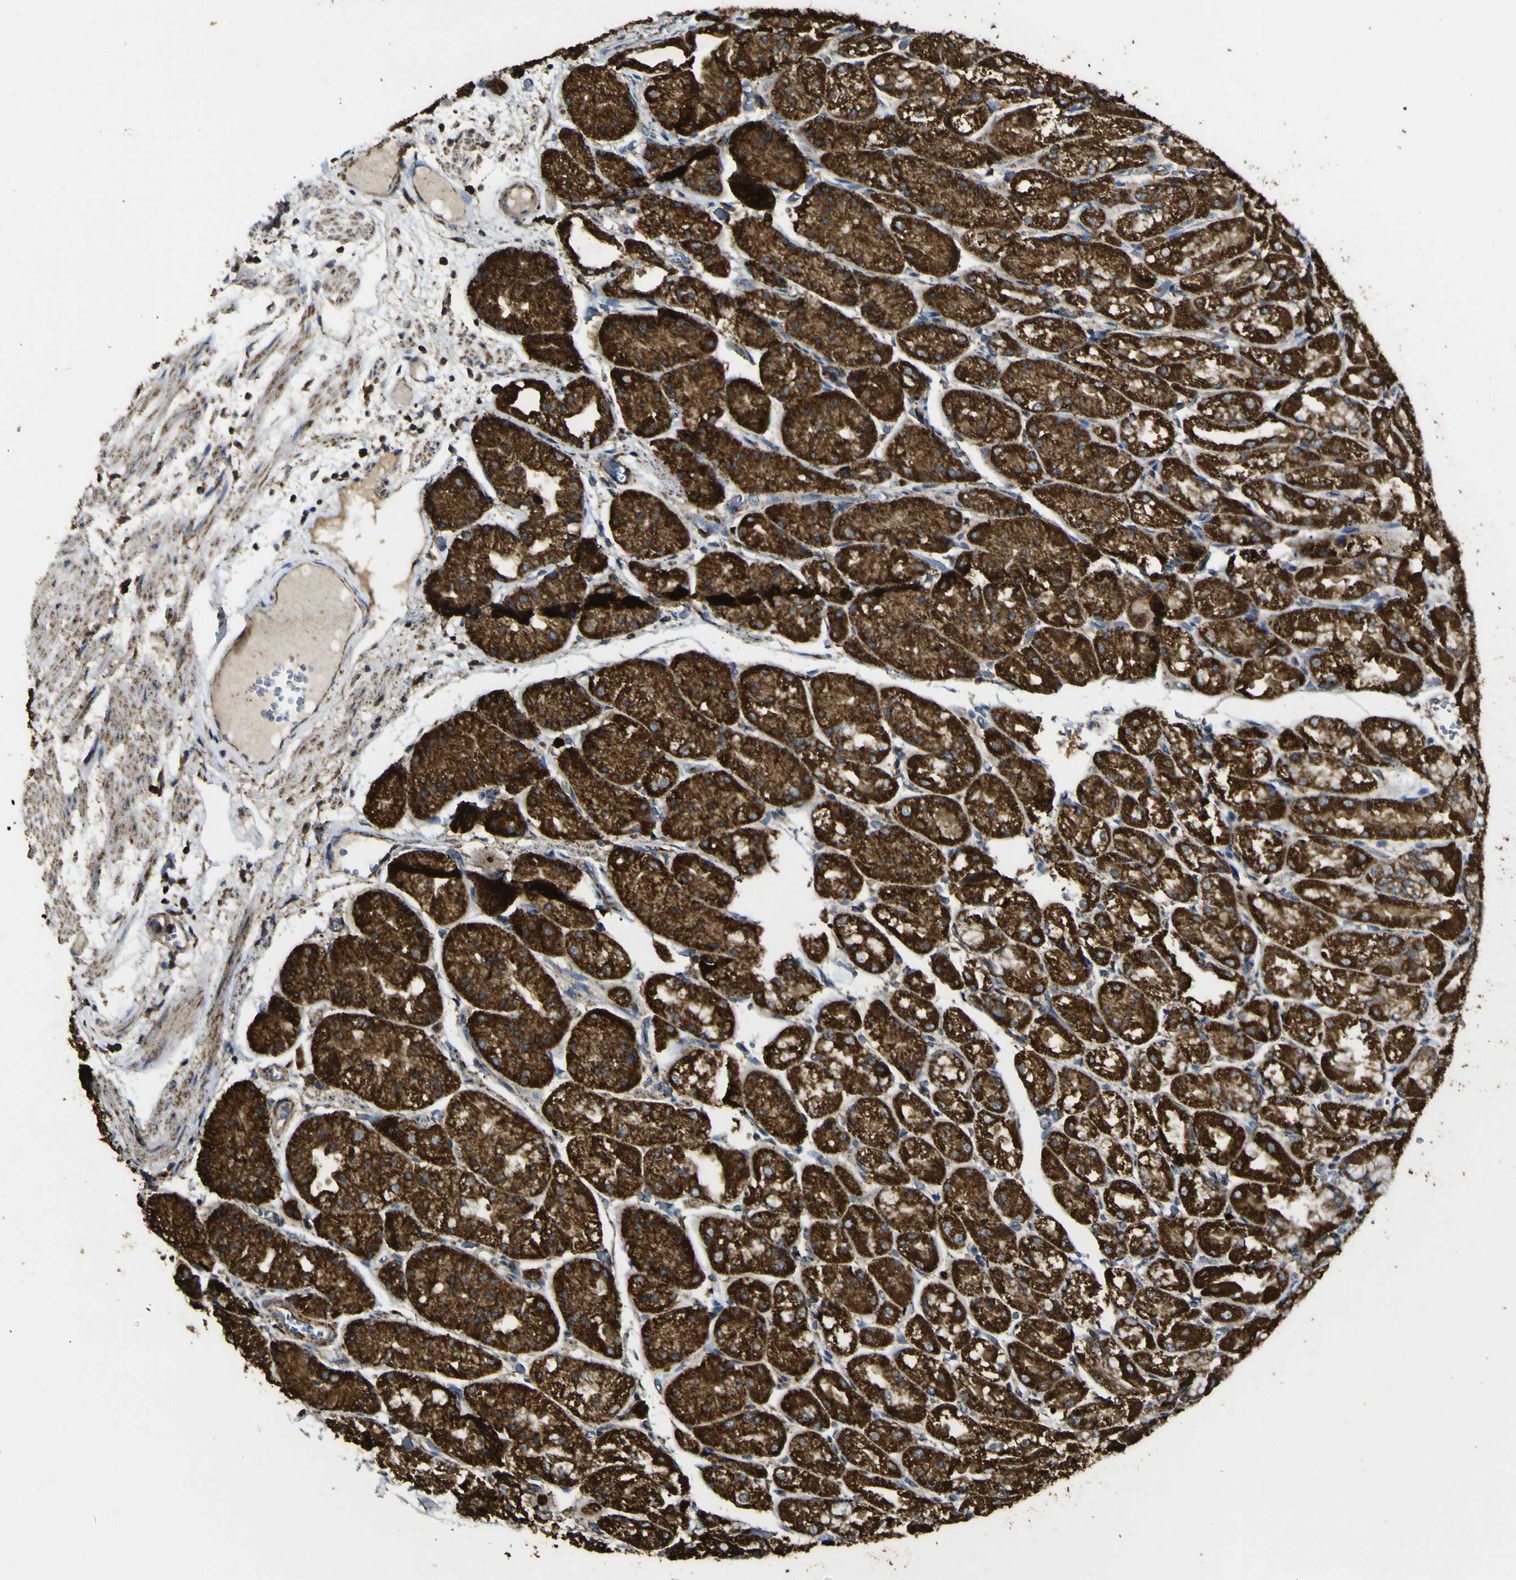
{"staining": {"intensity": "strong", "quantity": ">75%", "location": "cytoplasmic/membranous"}, "tissue": "stomach", "cell_type": "Glandular cells", "image_type": "normal", "snomed": [{"axis": "morphology", "description": "Normal tissue, NOS"}, {"axis": "topography", "description": "Stomach, upper"}], "caption": "Immunohistochemical staining of benign stomach reveals high levels of strong cytoplasmic/membranous positivity in about >75% of glandular cells.", "gene": "ACSL3", "patient": {"sex": "male", "age": 72}}